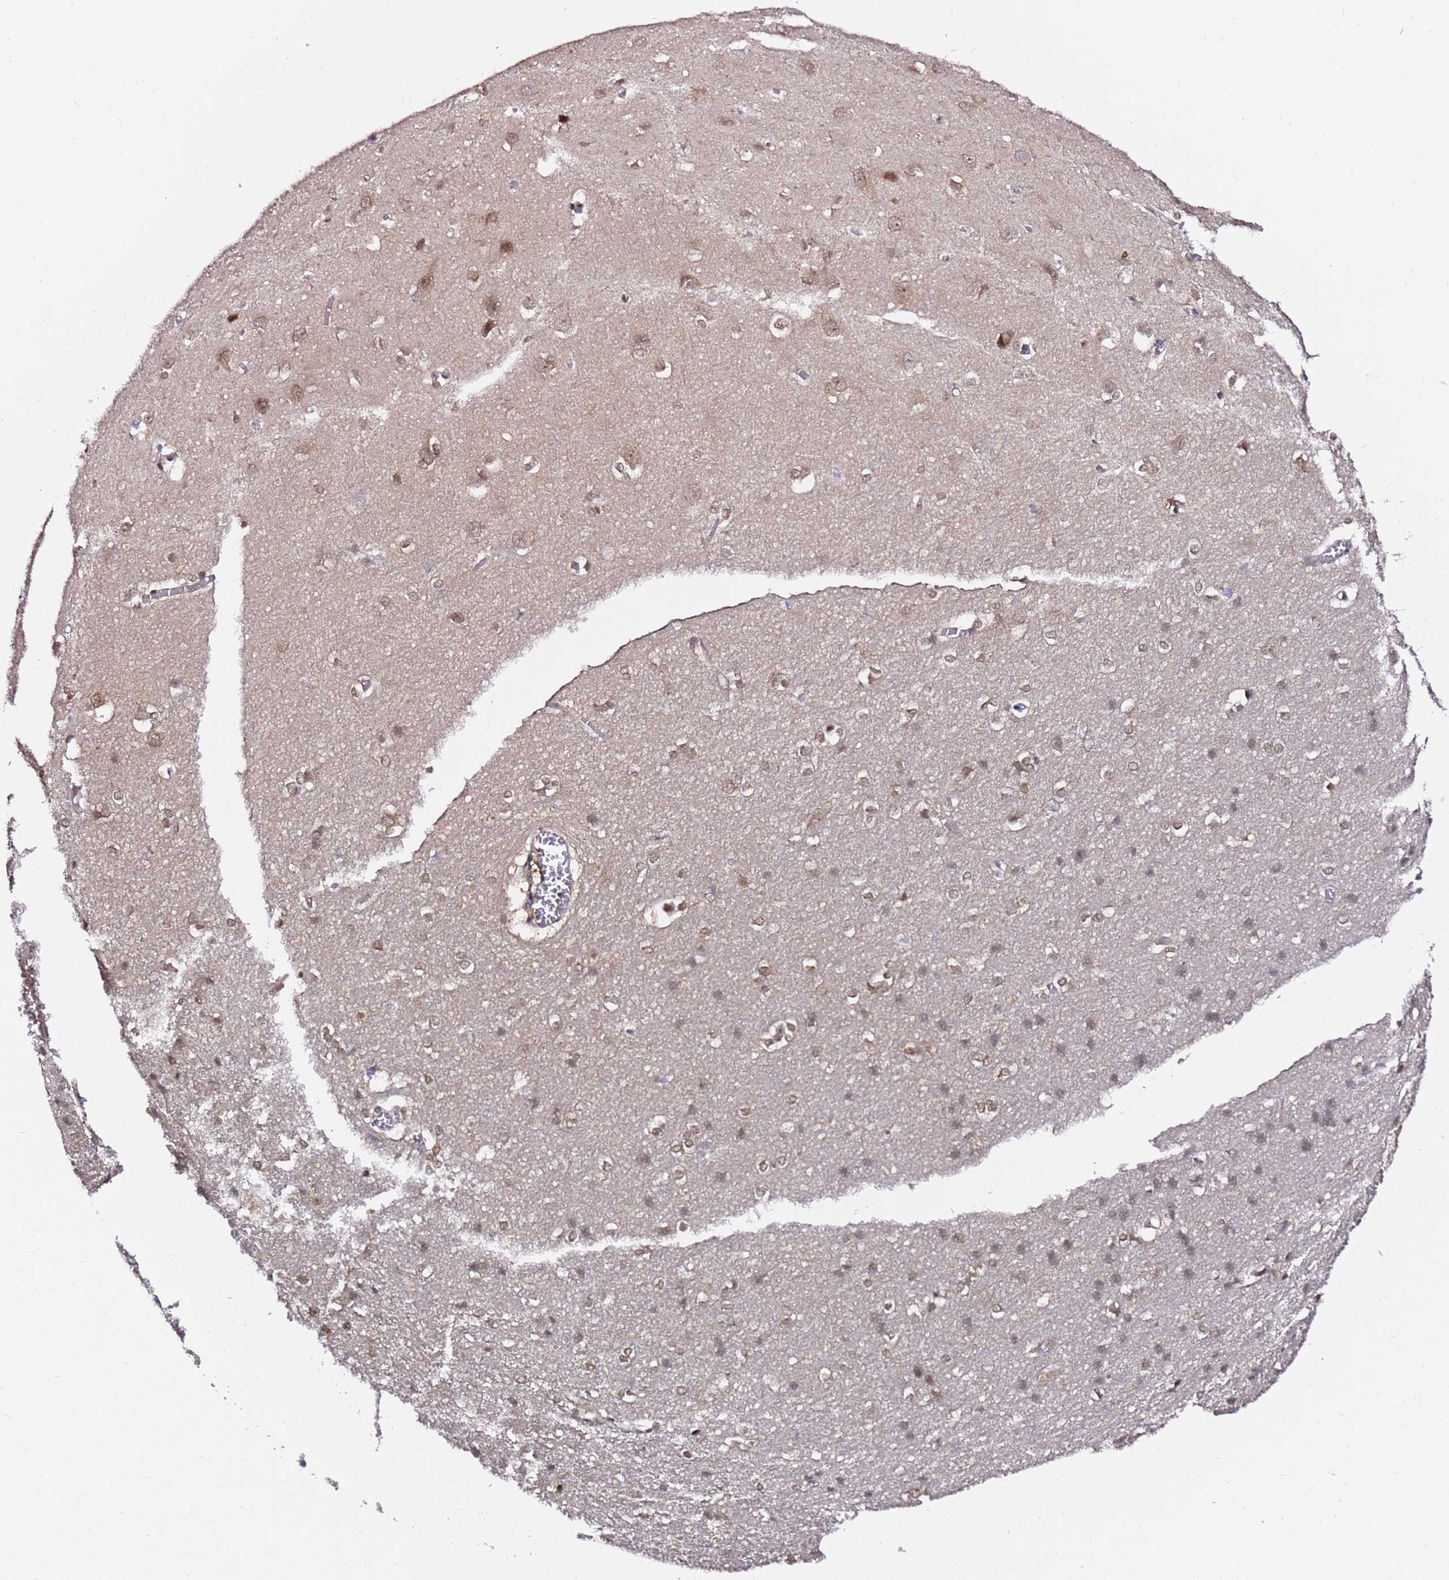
{"staining": {"intensity": "negative", "quantity": "none", "location": "none"}, "tissue": "cerebral cortex", "cell_type": "Endothelial cells", "image_type": "normal", "snomed": [{"axis": "morphology", "description": "Normal tissue, NOS"}, {"axis": "topography", "description": "Cerebral cortex"}], "caption": "Unremarkable cerebral cortex was stained to show a protein in brown. There is no significant staining in endothelial cells. Brightfield microscopy of IHC stained with DAB (brown) and hematoxylin (blue), captured at high magnification.", "gene": "RGS18", "patient": {"sex": "male", "age": 37}}